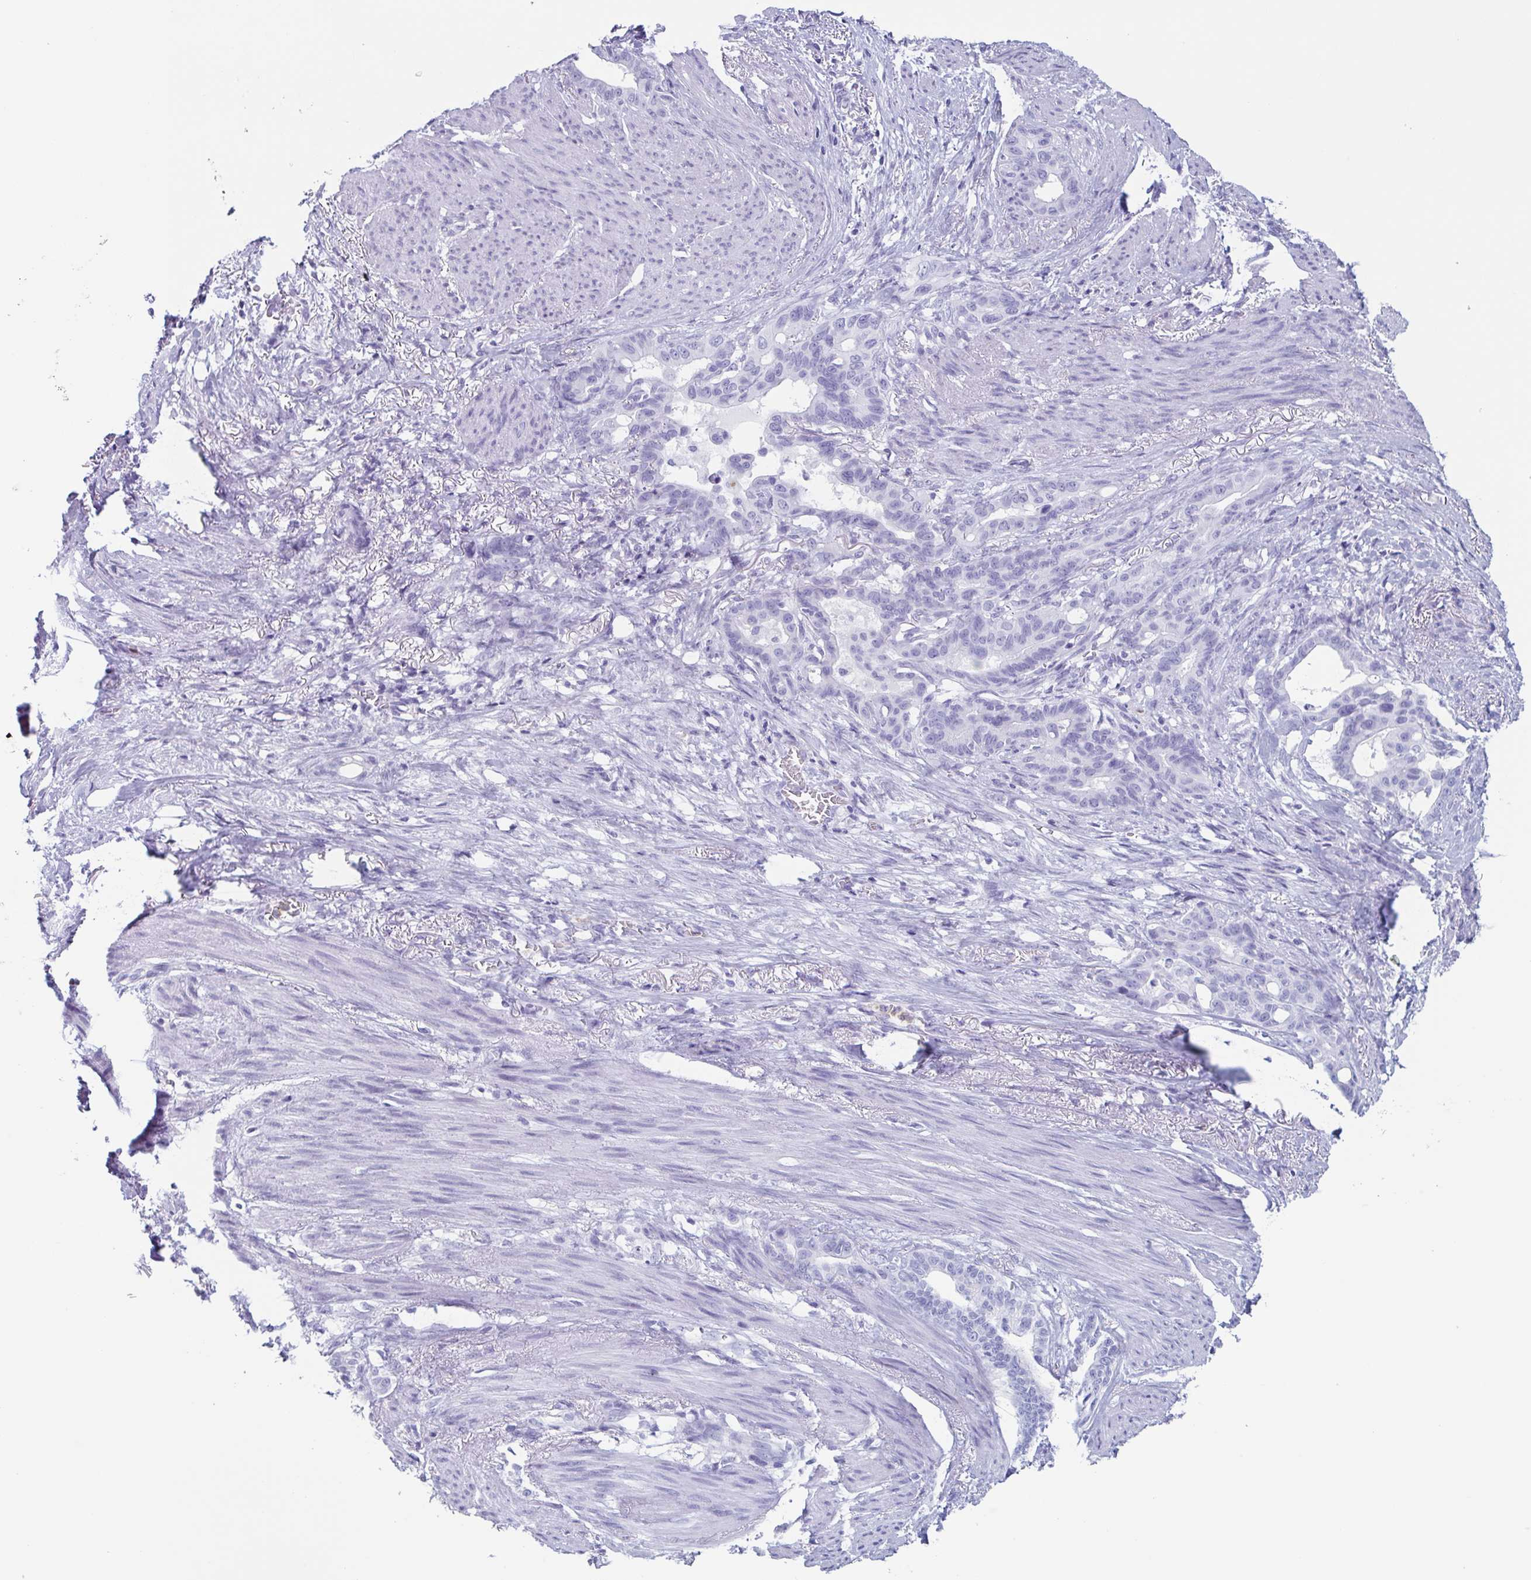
{"staining": {"intensity": "negative", "quantity": "none", "location": "none"}, "tissue": "stomach cancer", "cell_type": "Tumor cells", "image_type": "cancer", "snomed": [{"axis": "morphology", "description": "Normal tissue, NOS"}, {"axis": "morphology", "description": "Adenocarcinoma, NOS"}, {"axis": "topography", "description": "Esophagus"}, {"axis": "topography", "description": "Stomach, upper"}], "caption": "Tumor cells are negative for protein expression in human stomach cancer.", "gene": "BPI", "patient": {"sex": "male", "age": 62}}